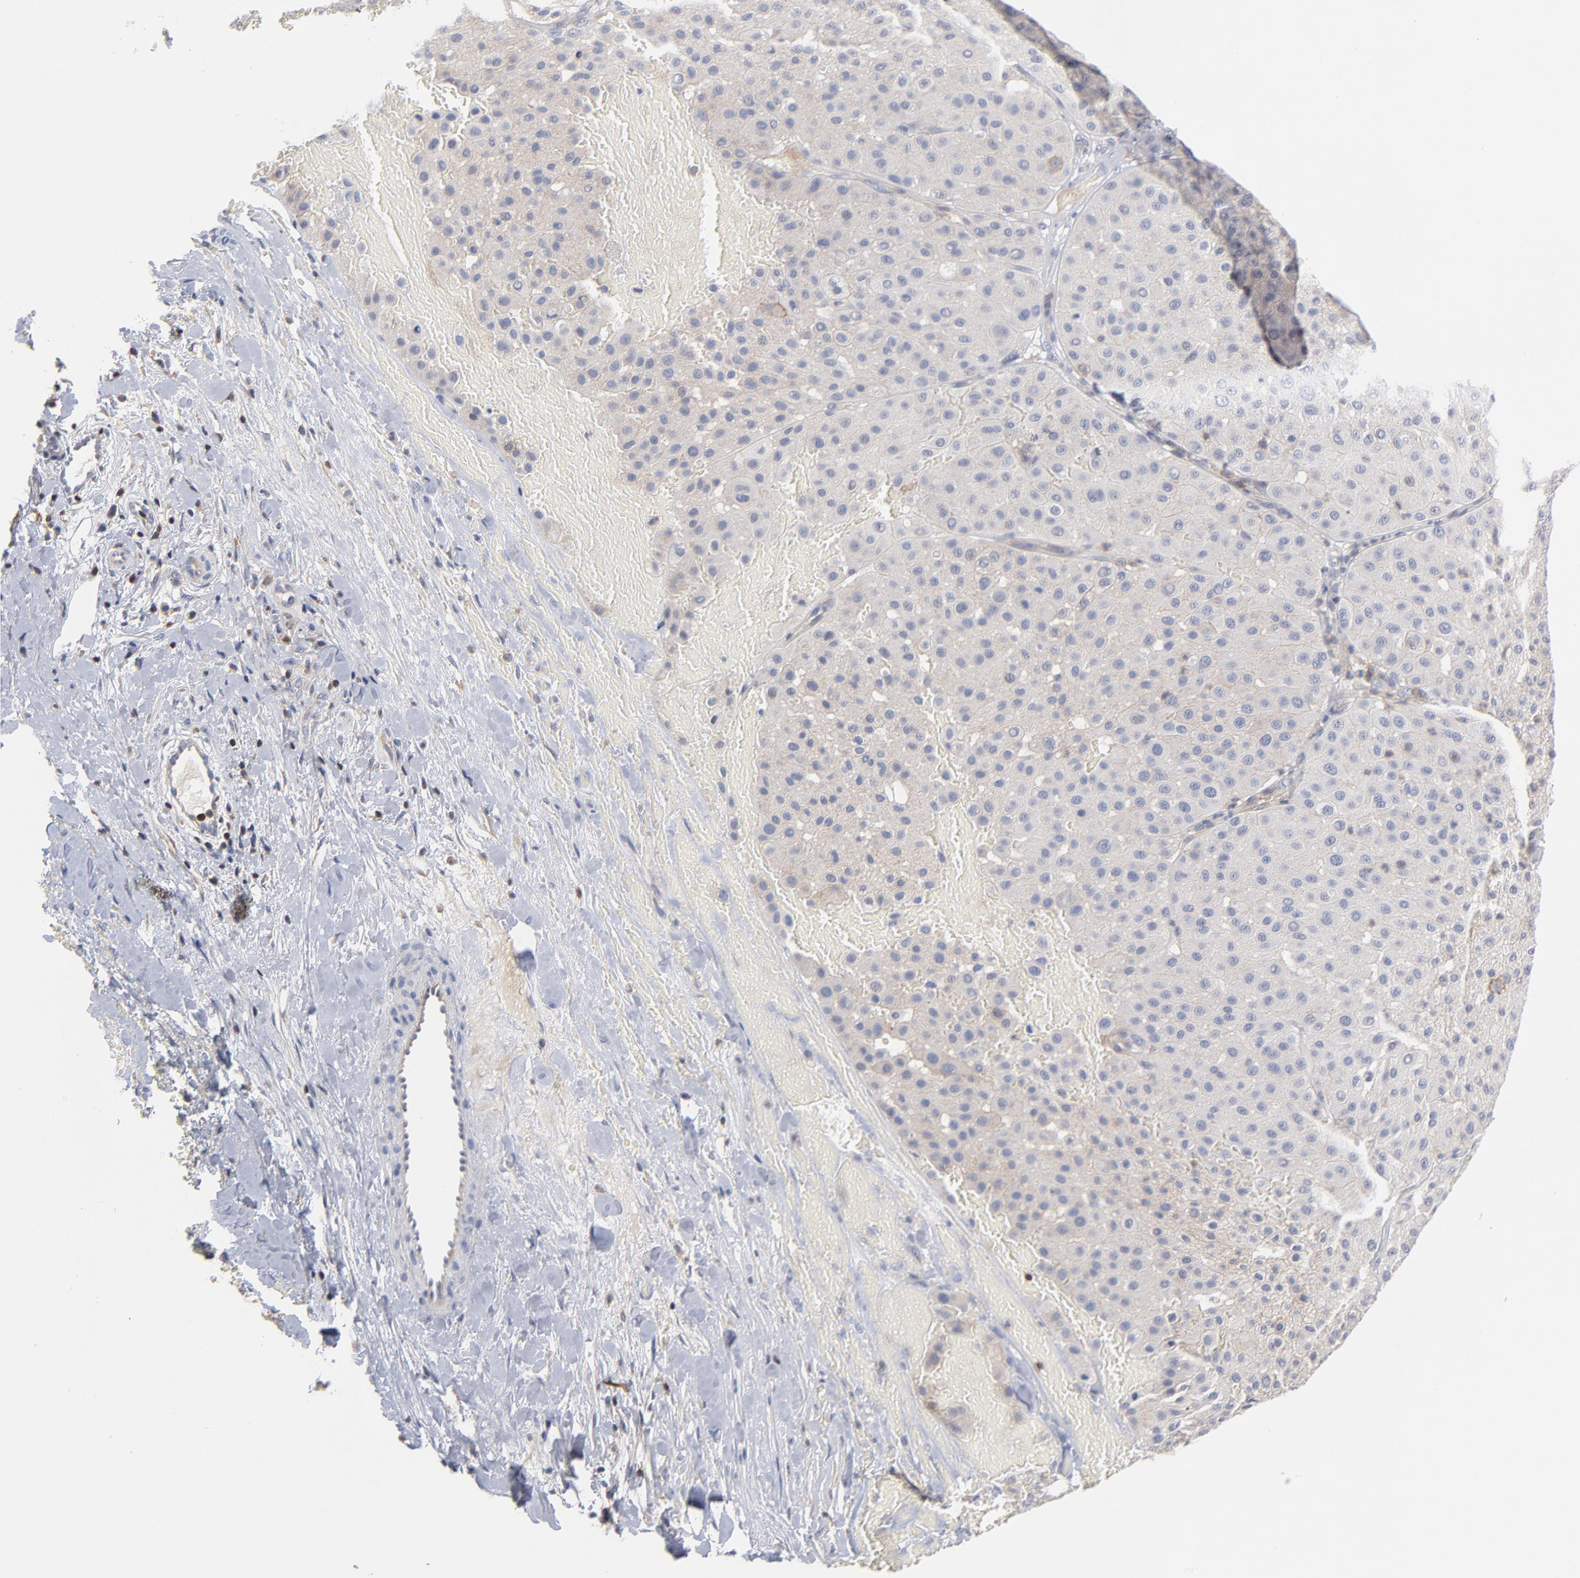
{"staining": {"intensity": "weak", "quantity": ">75%", "location": "cytoplasmic/membranous"}, "tissue": "melanoma", "cell_type": "Tumor cells", "image_type": "cancer", "snomed": [{"axis": "morphology", "description": "Normal tissue, NOS"}, {"axis": "morphology", "description": "Malignant melanoma, Metastatic site"}, {"axis": "topography", "description": "Skin"}], "caption": "Malignant melanoma (metastatic site) stained for a protein demonstrates weak cytoplasmic/membranous positivity in tumor cells.", "gene": "PDLIM2", "patient": {"sex": "male", "age": 41}}